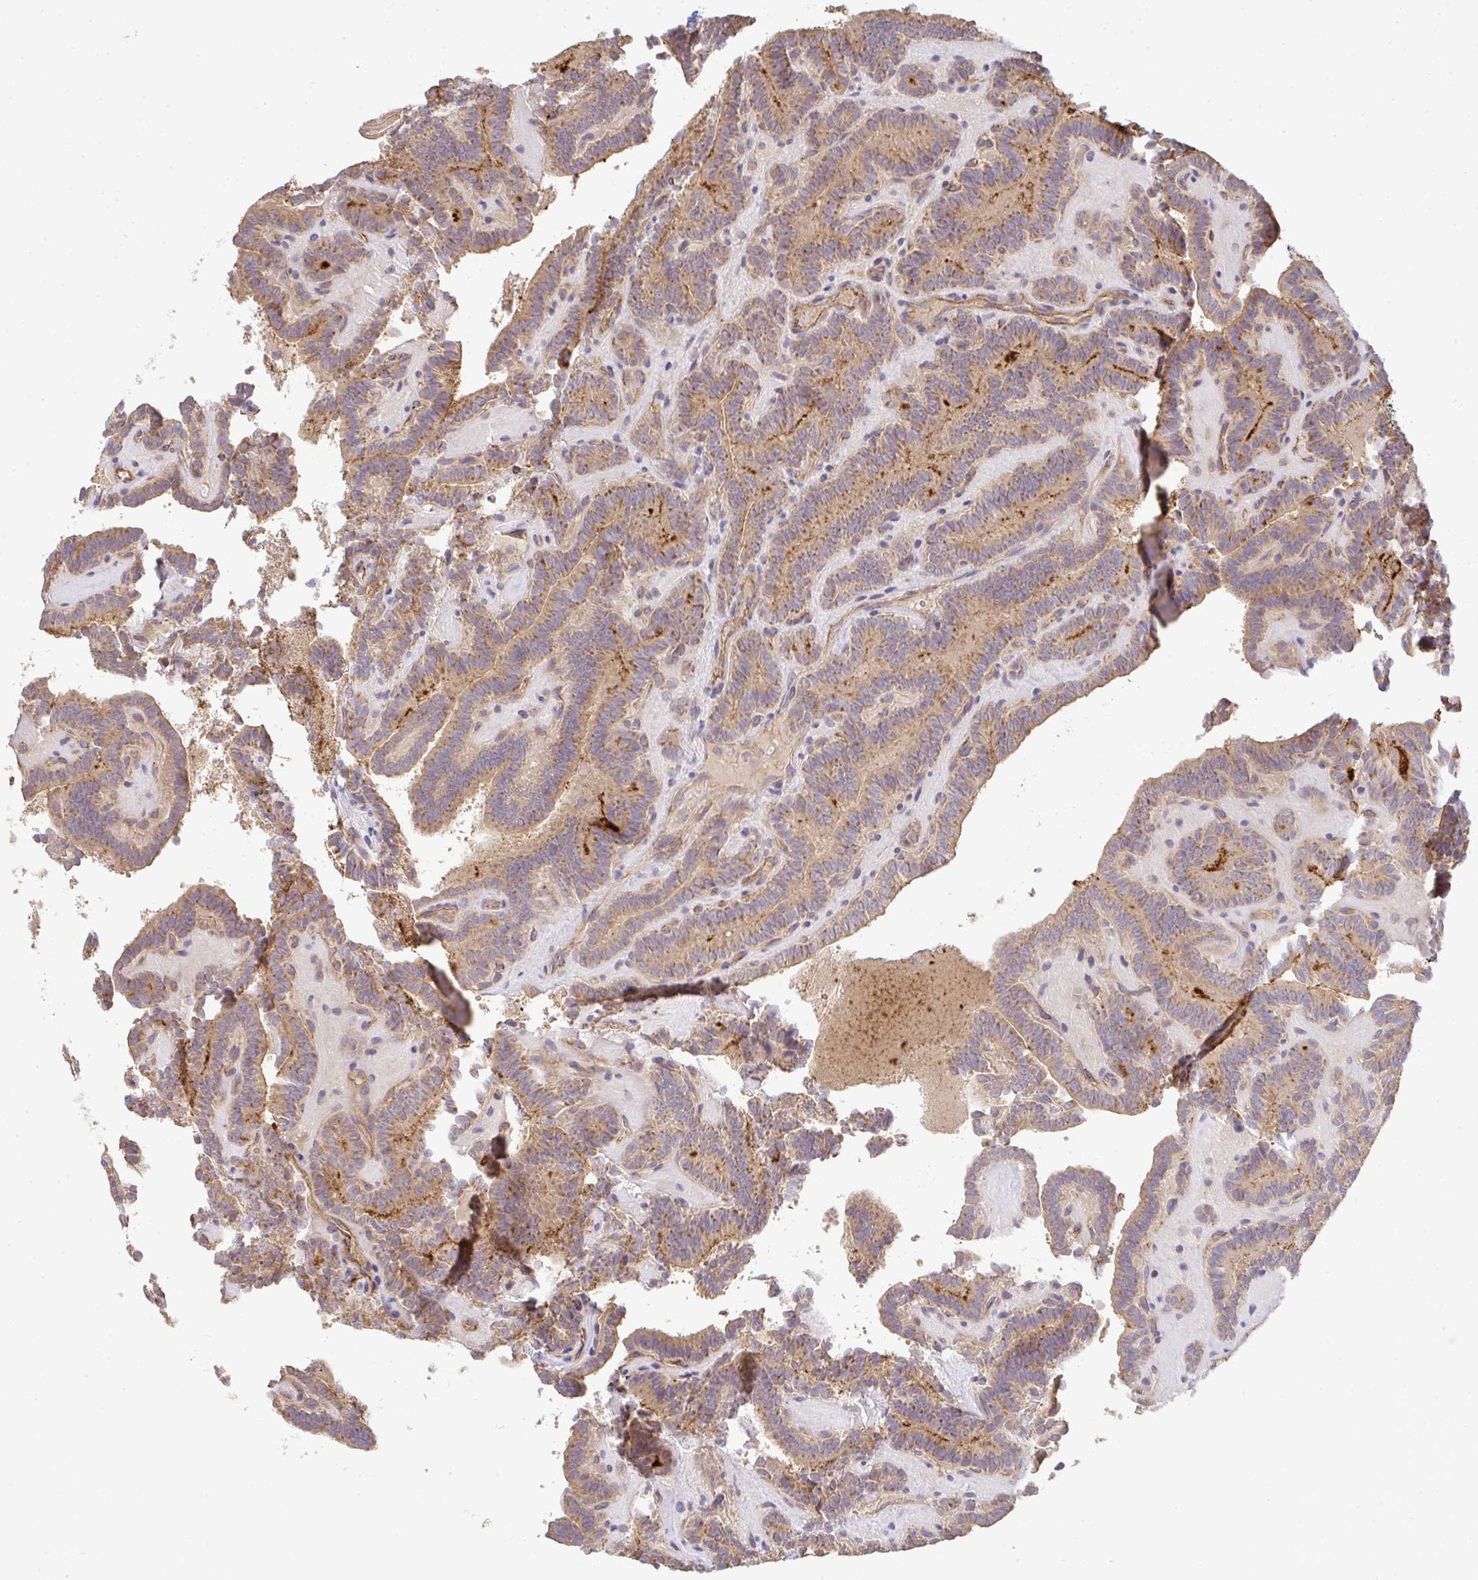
{"staining": {"intensity": "moderate", "quantity": ">75%", "location": "cytoplasmic/membranous"}, "tissue": "thyroid cancer", "cell_type": "Tumor cells", "image_type": "cancer", "snomed": [{"axis": "morphology", "description": "Papillary adenocarcinoma, NOS"}, {"axis": "topography", "description": "Thyroid gland"}], "caption": "Immunohistochemical staining of thyroid papillary adenocarcinoma demonstrates medium levels of moderate cytoplasmic/membranous protein positivity in about >75% of tumor cells.", "gene": "B4GALT6", "patient": {"sex": "female", "age": 21}}